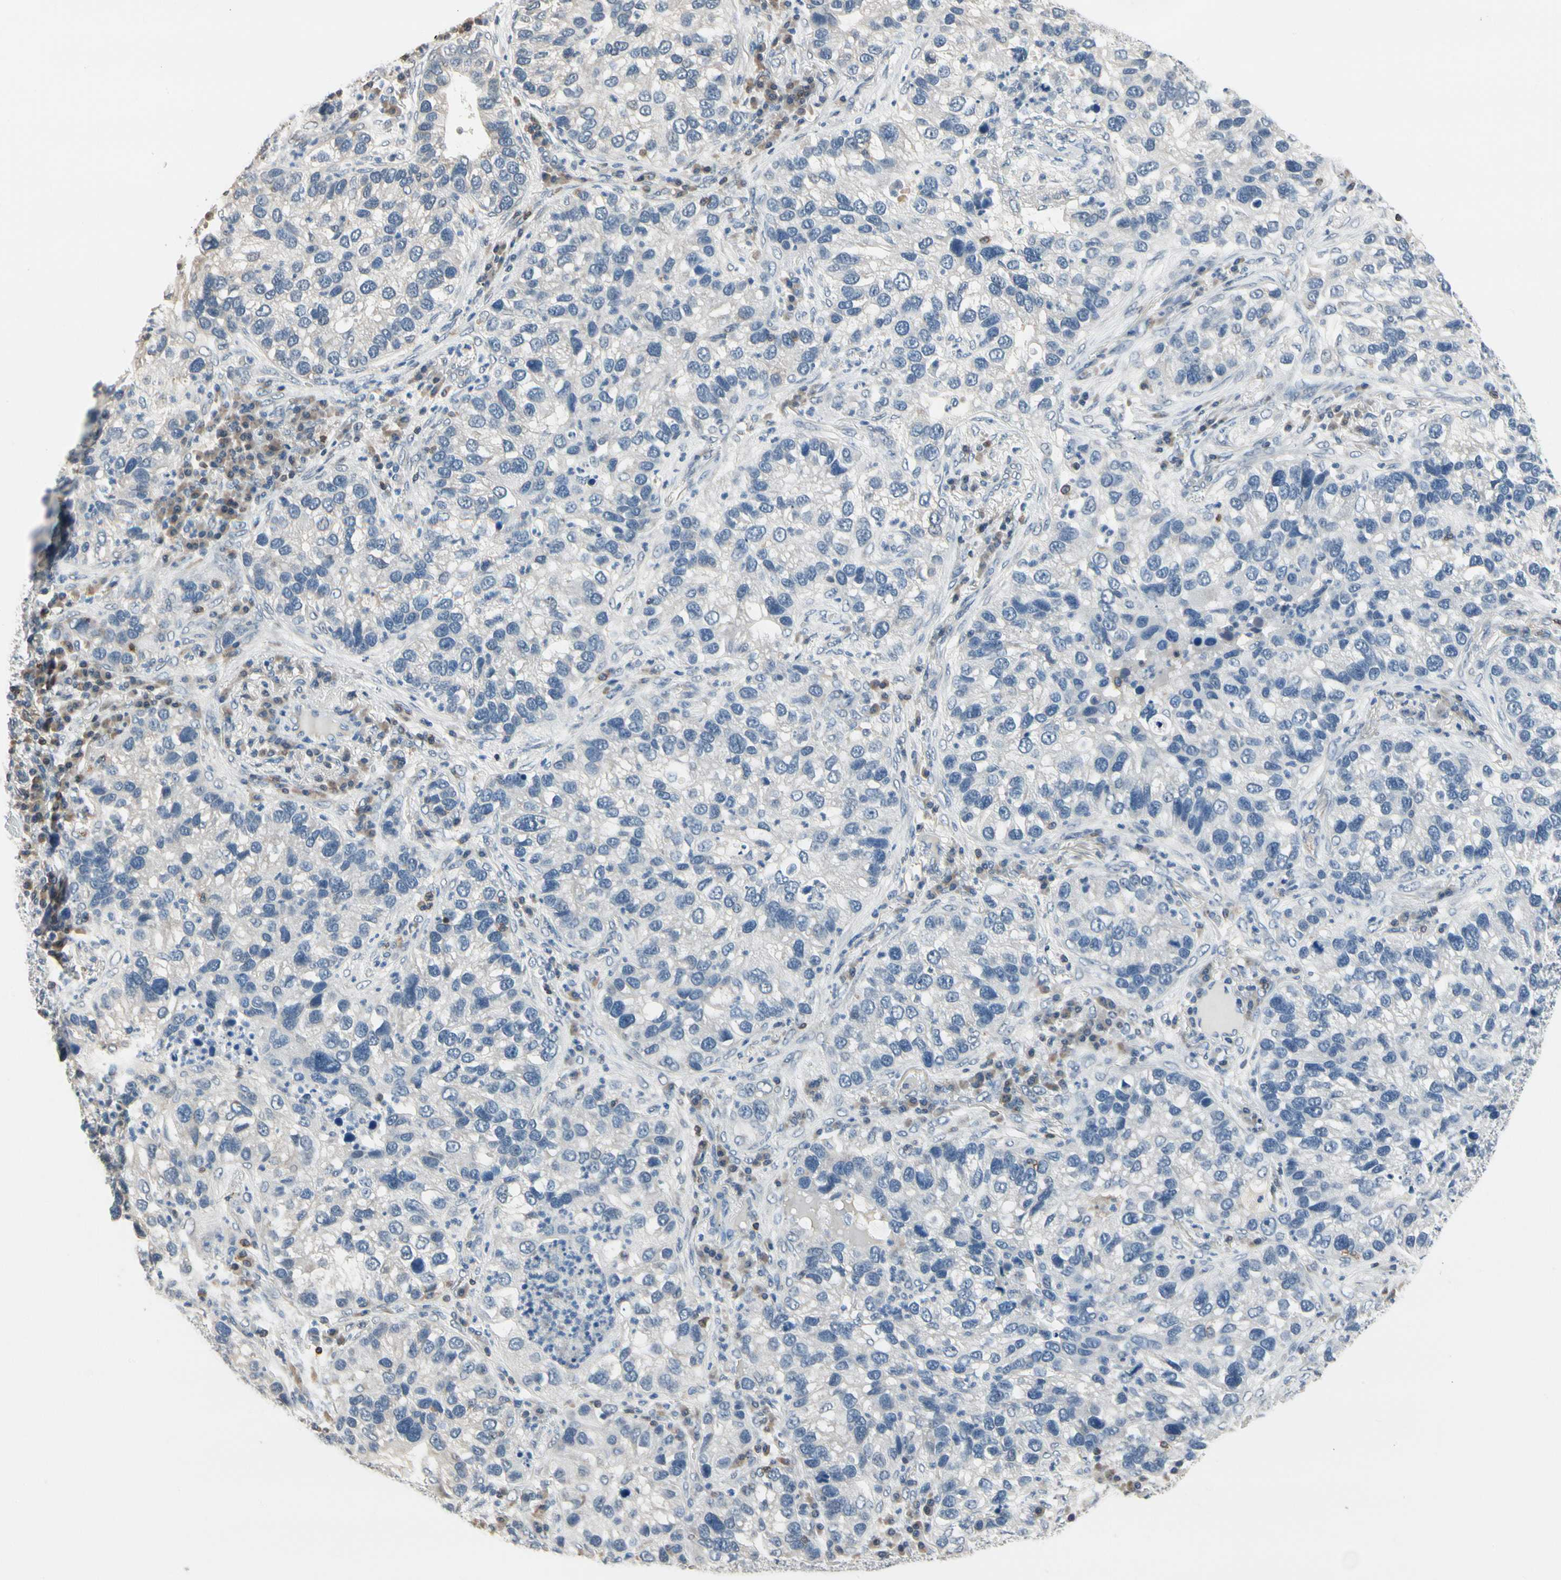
{"staining": {"intensity": "negative", "quantity": "none", "location": "none"}, "tissue": "lung cancer", "cell_type": "Tumor cells", "image_type": "cancer", "snomed": [{"axis": "morphology", "description": "Normal tissue, NOS"}, {"axis": "morphology", "description": "Adenocarcinoma, NOS"}, {"axis": "topography", "description": "Bronchus"}, {"axis": "topography", "description": "Lung"}], "caption": "The micrograph displays no staining of tumor cells in lung cancer (adenocarcinoma).", "gene": "NFATC2", "patient": {"sex": "male", "age": 54}}